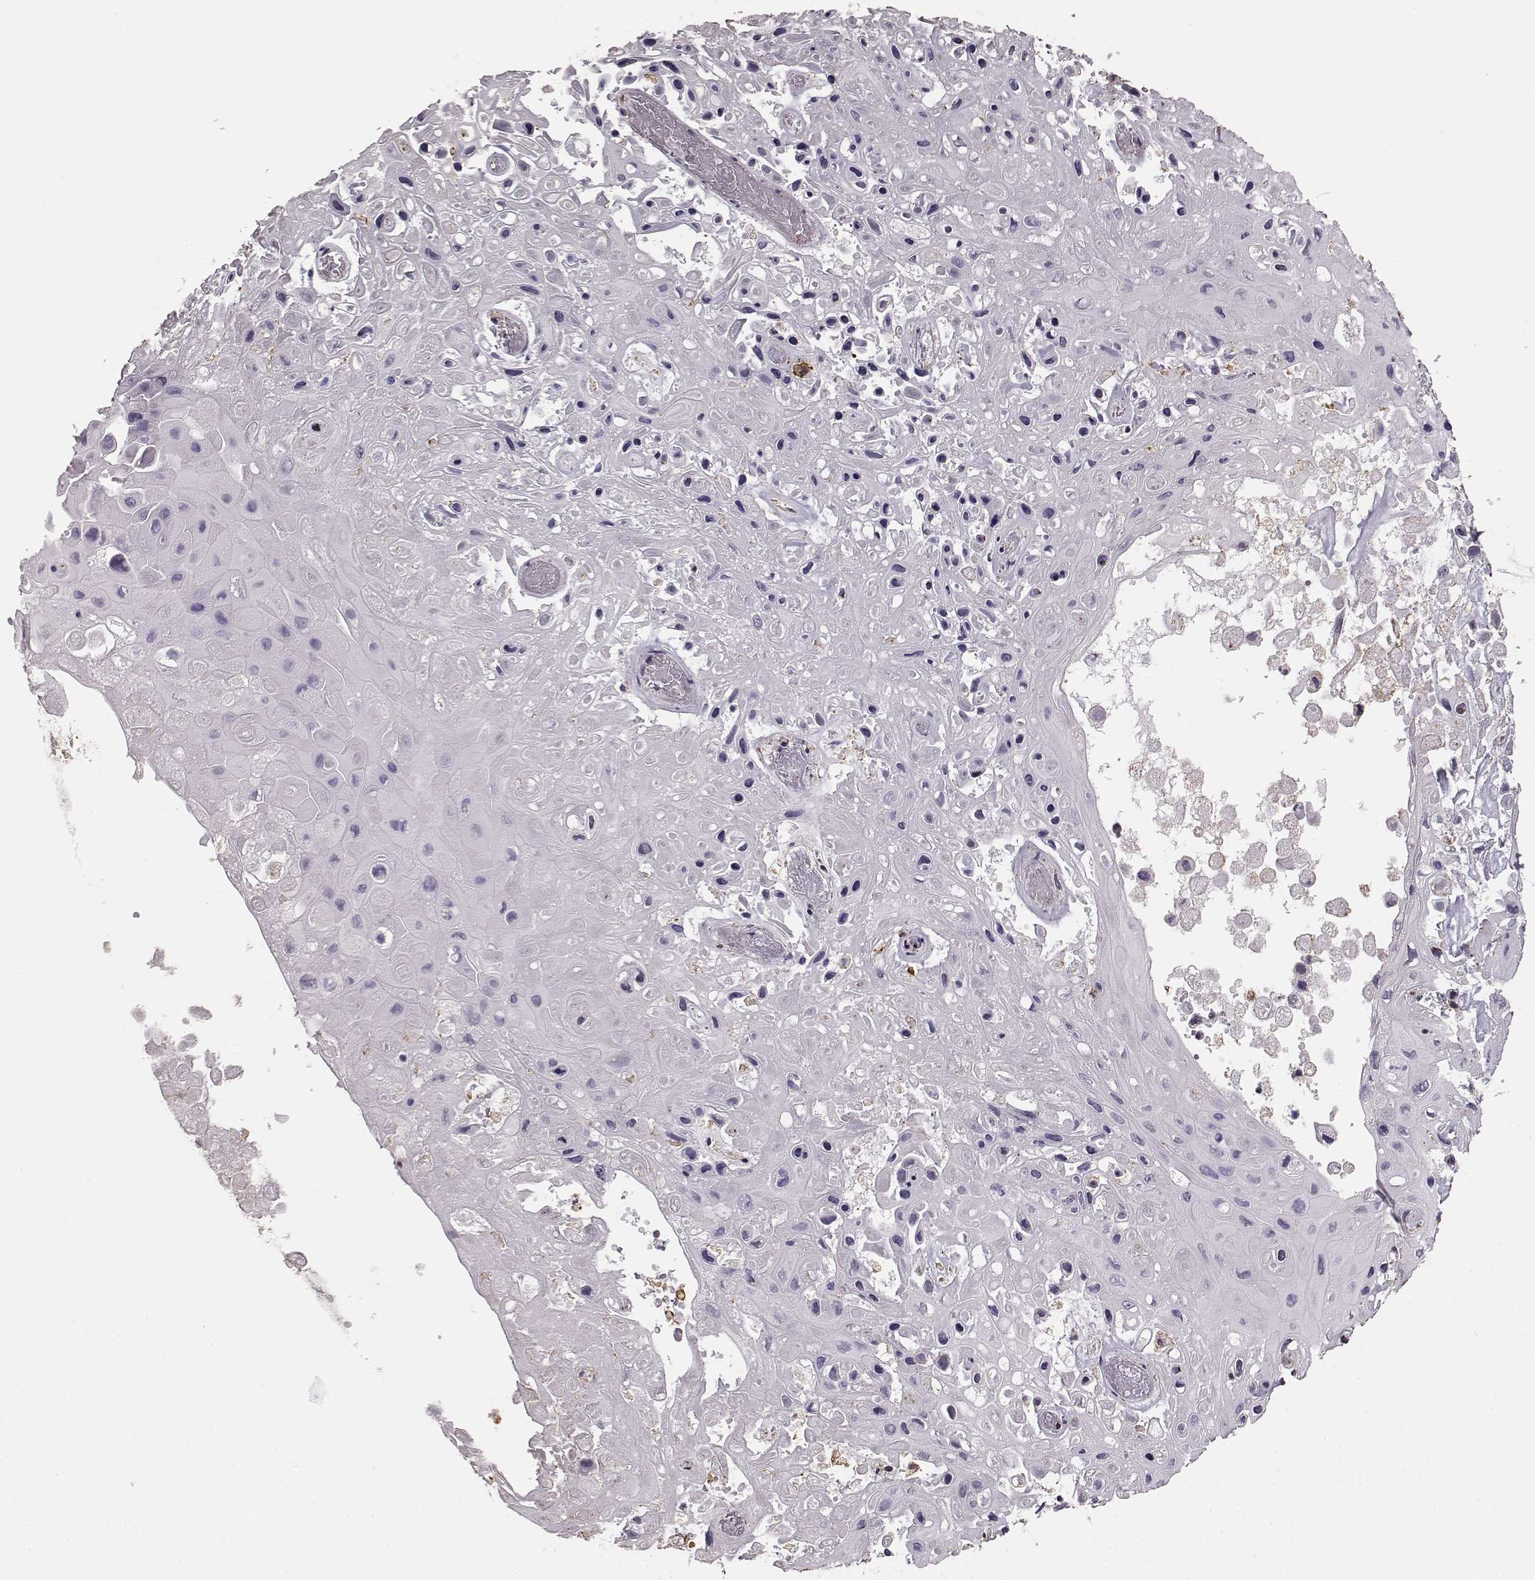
{"staining": {"intensity": "negative", "quantity": "none", "location": "none"}, "tissue": "skin cancer", "cell_type": "Tumor cells", "image_type": "cancer", "snomed": [{"axis": "morphology", "description": "Squamous cell carcinoma, NOS"}, {"axis": "topography", "description": "Skin"}], "caption": "This is a image of immunohistochemistry (IHC) staining of squamous cell carcinoma (skin), which shows no positivity in tumor cells.", "gene": "GABRG3", "patient": {"sex": "male", "age": 82}}